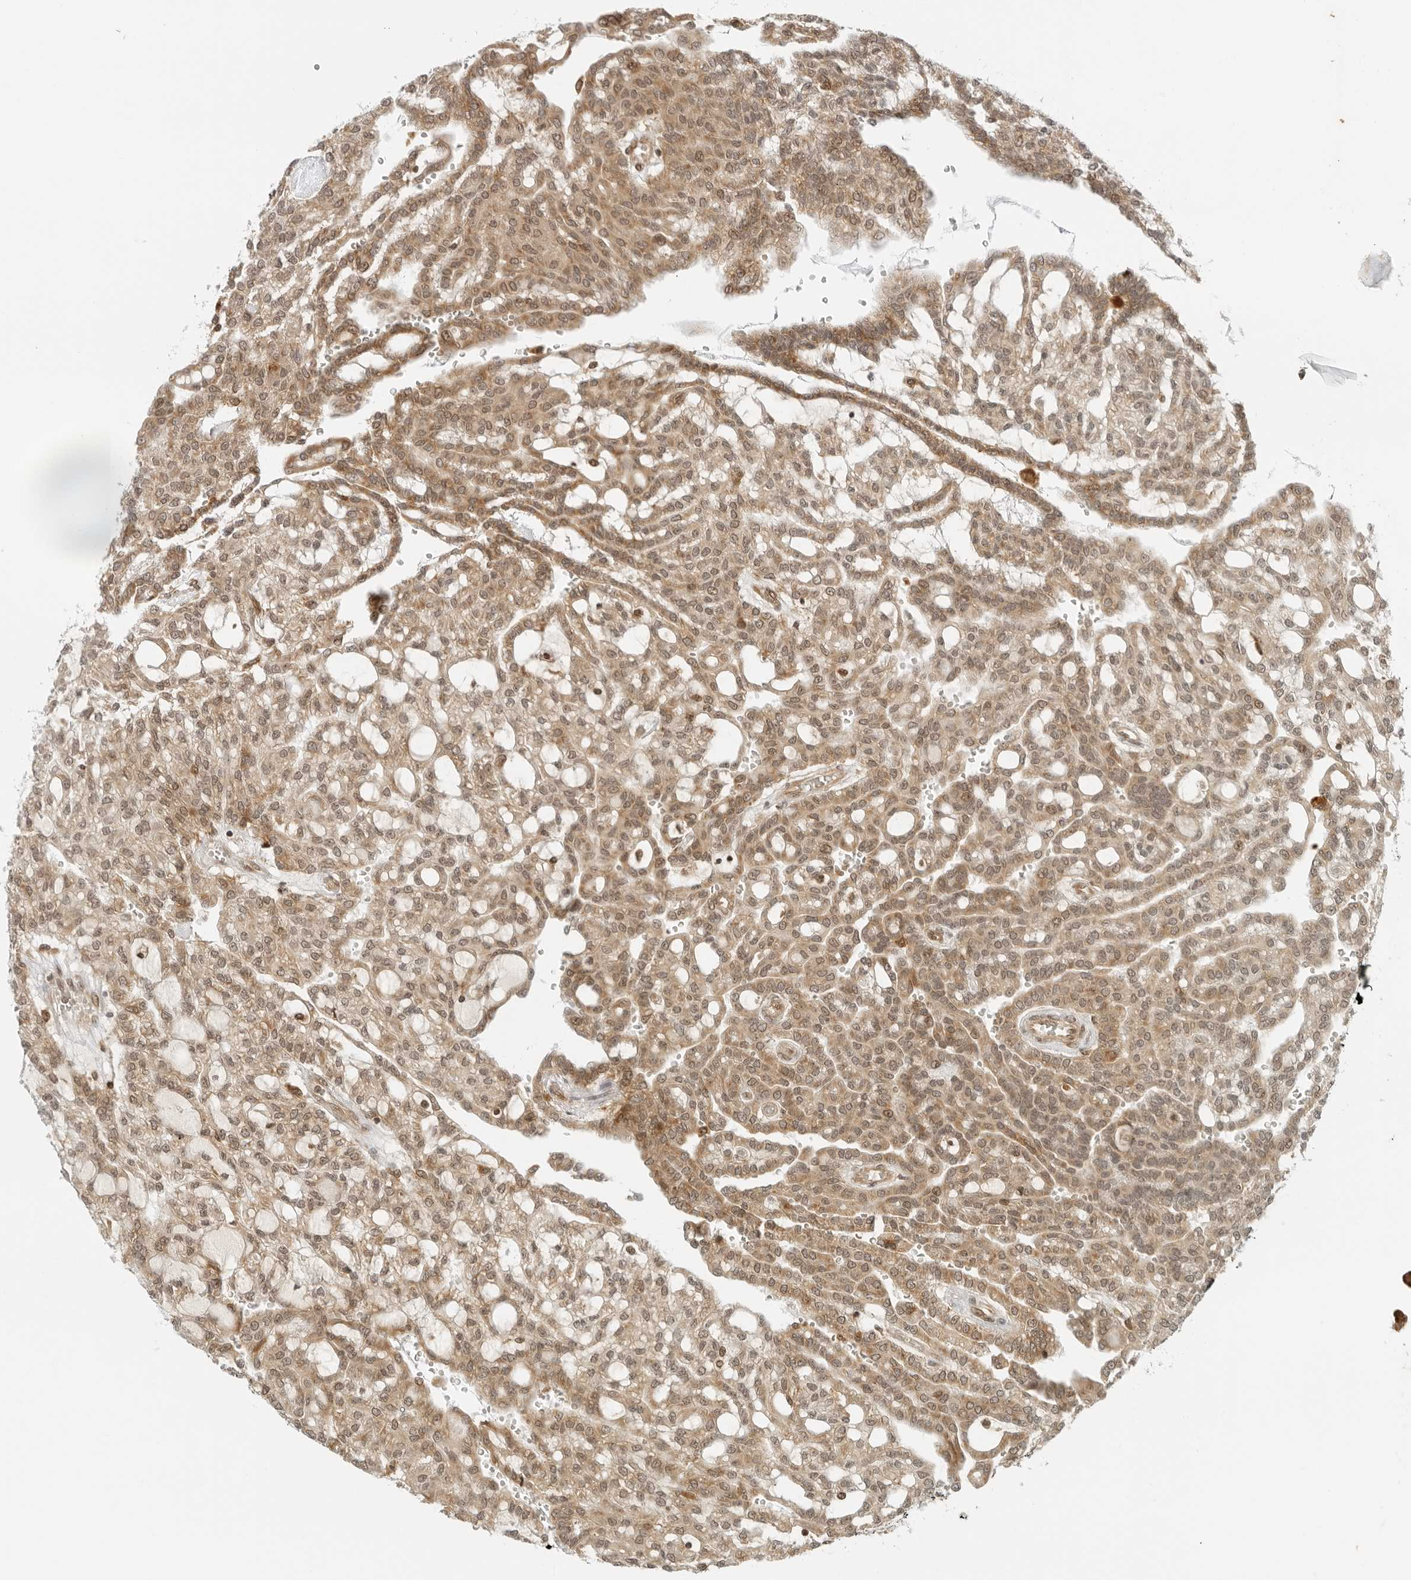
{"staining": {"intensity": "weak", "quantity": ">75%", "location": "cytoplasmic/membranous,nuclear"}, "tissue": "renal cancer", "cell_type": "Tumor cells", "image_type": "cancer", "snomed": [{"axis": "morphology", "description": "Adenocarcinoma, NOS"}, {"axis": "topography", "description": "Kidney"}], "caption": "Renal cancer (adenocarcinoma) stained for a protein shows weak cytoplasmic/membranous and nuclear positivity in tumor cells.", "gene": "RC3H1", "patient": {"sex": "male", "age": 63}}